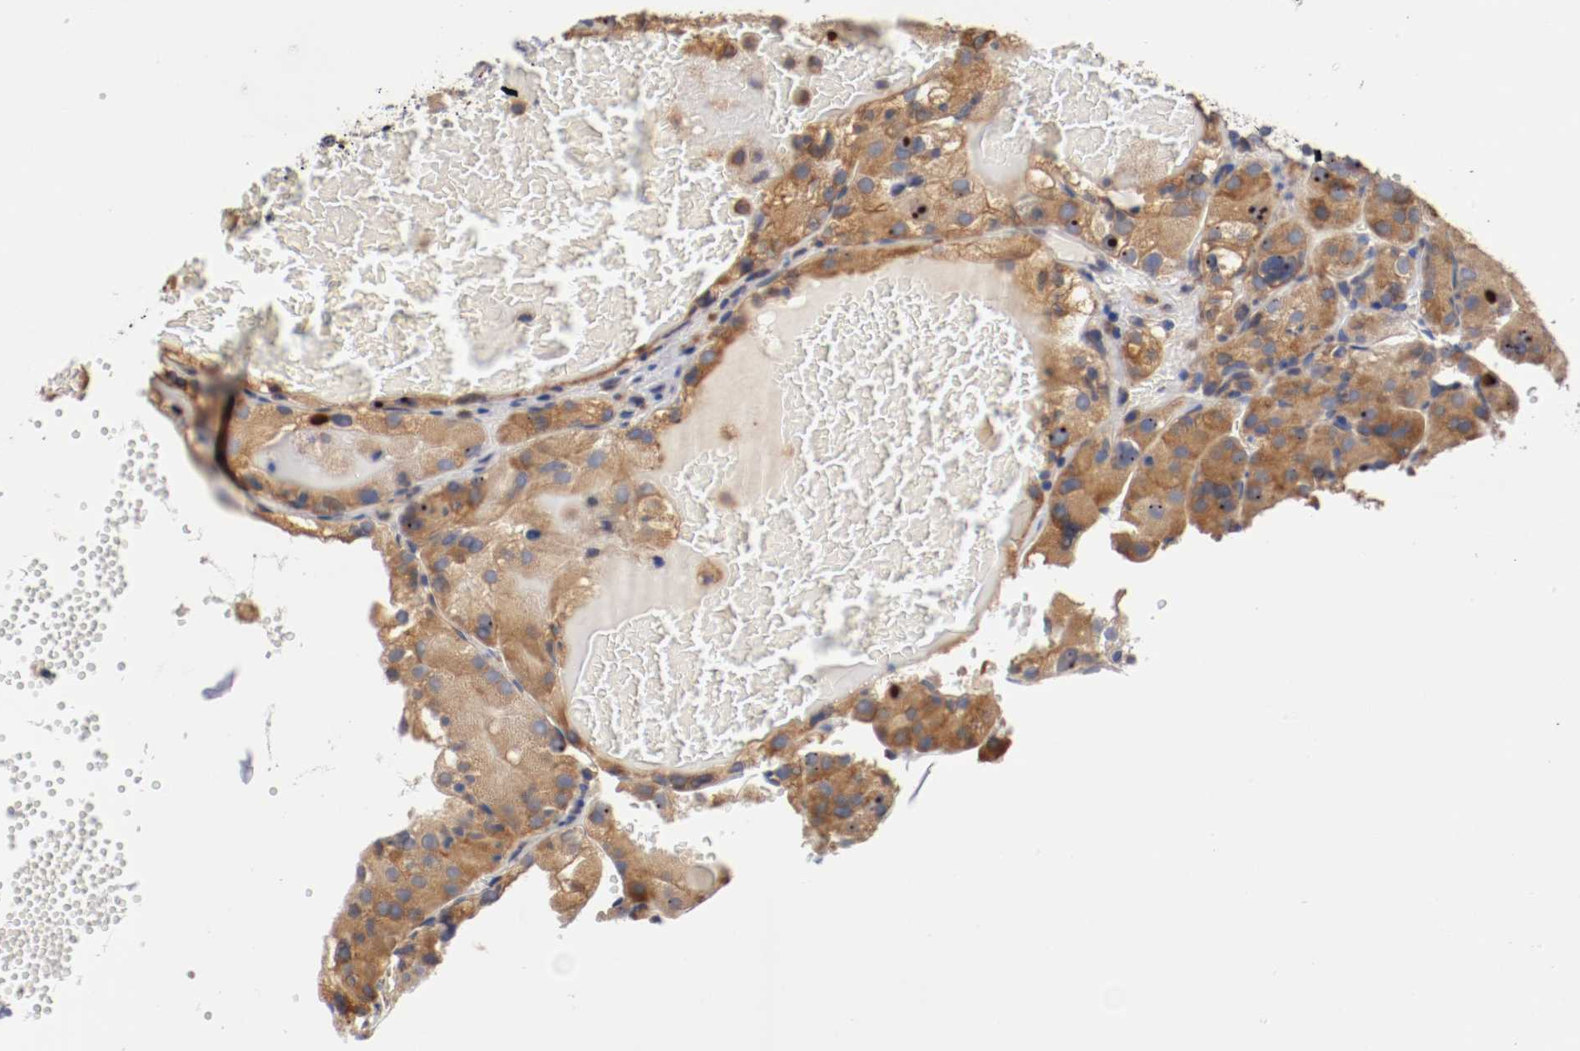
{"staining": {"intensity": "strong", "quantity": ">75%", "location": "cytoplasmic/membranous"}, "tissue": "renal cancer", "cell_type": "Tumor cells", "image_type": "cancer", "snomed": [{"axis": "morphology", "description": "Normal tissue, NOS"}, {"axis": "morphology", "description": "Adenocarcinoma, NOS"}, {"axis": "topography", "description": "Kidney"}], "caption": "Protein expression analysis of renal cancer shows strong cytoplasmic/membranous positivity in about >75% of tumor cells.", "gene": "TNFSF13", "patient": {"sex": "male", "age": 61}}